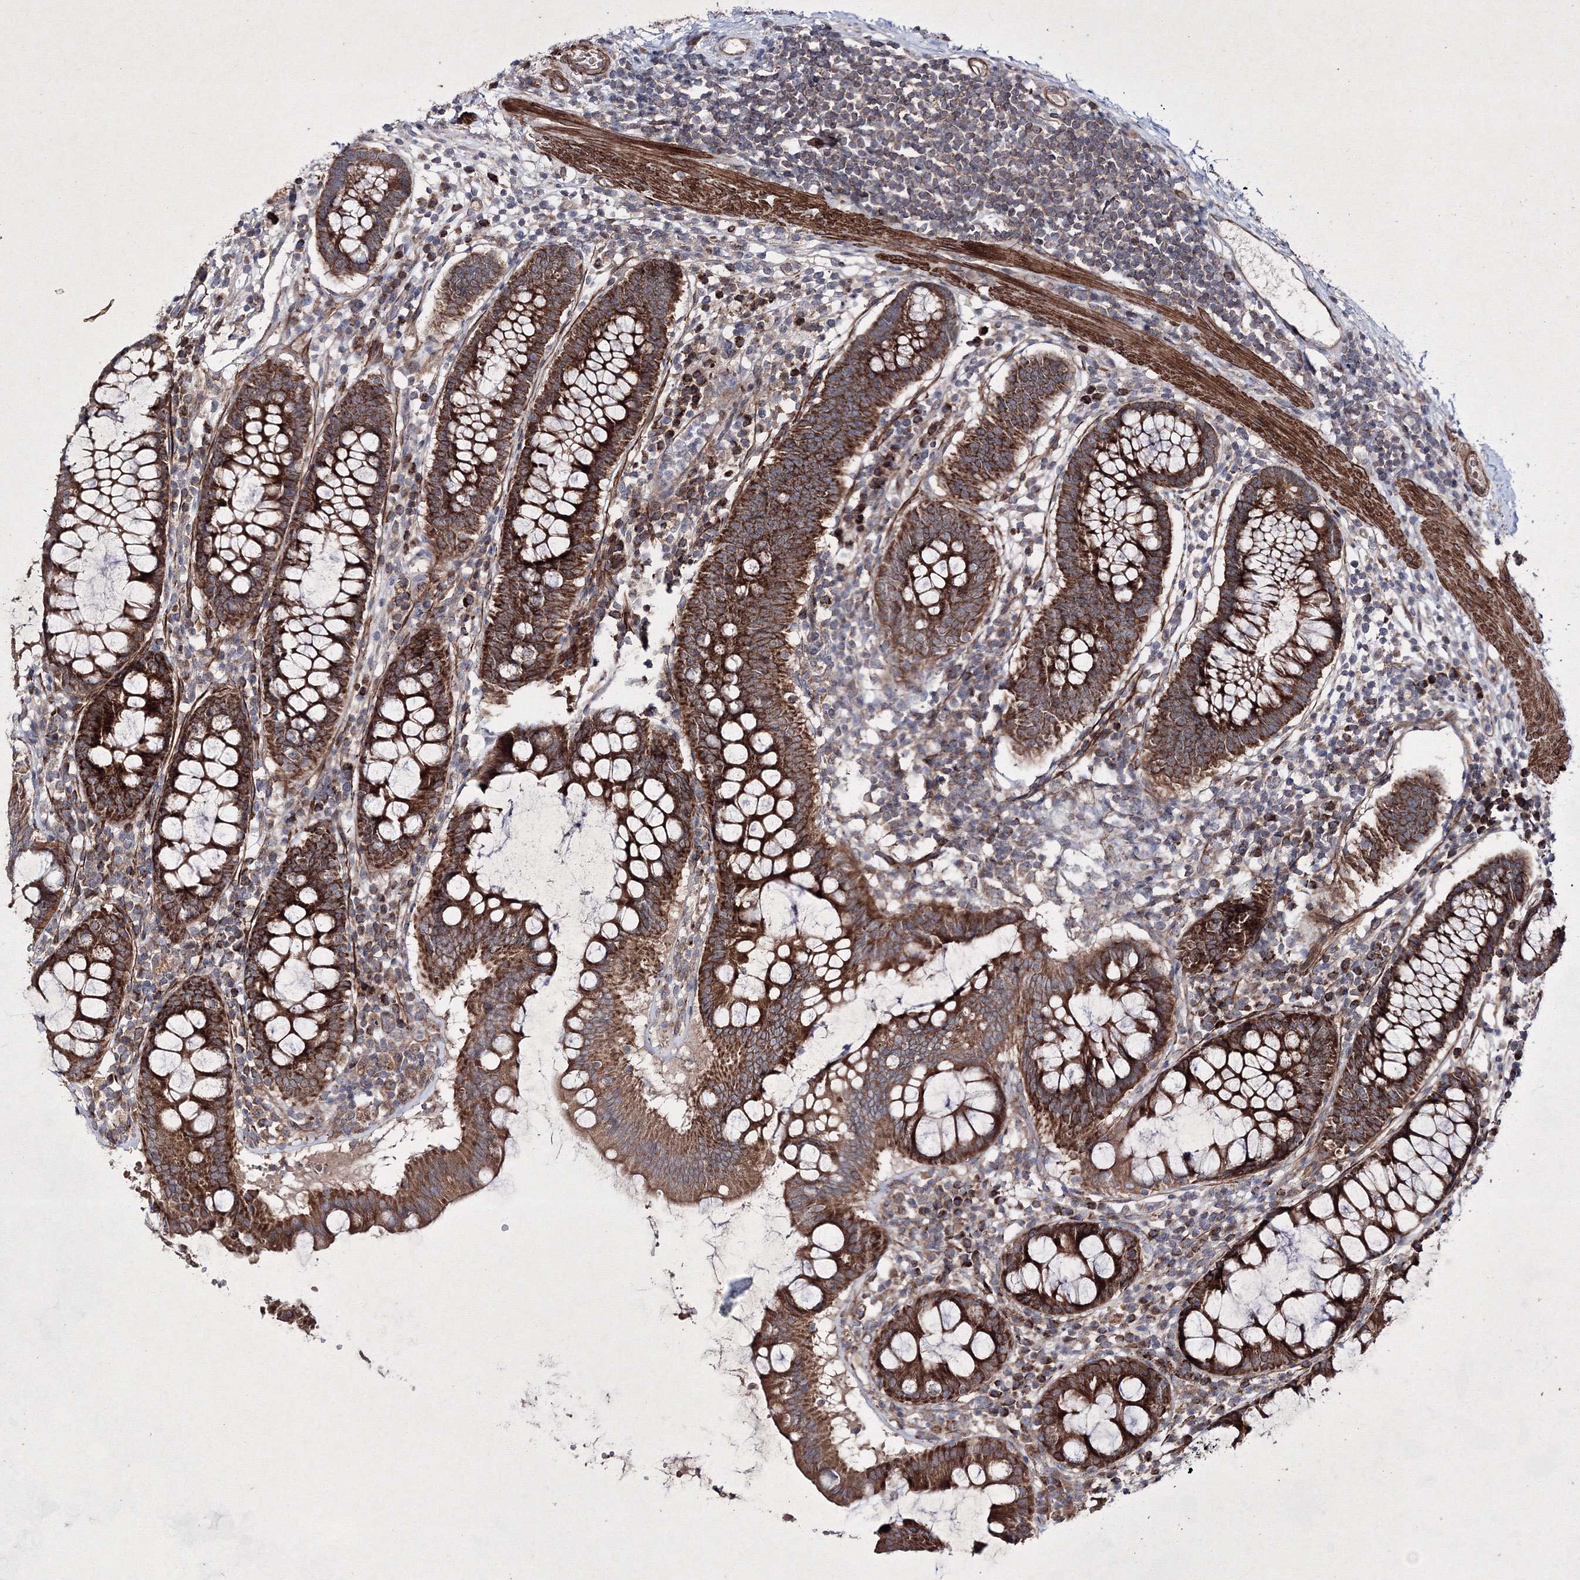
{"staining": {"intensity": "strong", "quantity": ">75%", "location": "cytoplasmic/membranous"}, "tissue": "colorectal cancer", "cell_type": "Tumor cells", "image_type": "cancer", "snomed": [{"axis": "morphology", "description": "Normal tissue, NOS"}, {"axis": "morphology", "description": "Adenocarcinoma, NOS"}, {"axis": "topography", "description": "Colon"}], "caption": "Protein analysis of colorectal cancer (adenocarcinoma) tissue reveals strong cytoplasmic/membranous expression in approximately >75% of tumor cells. (Brightfield microscopy of DAB IHC at high magnification).", "gene": "GFM1", "patient": {"sex": "female", "age": 75}}